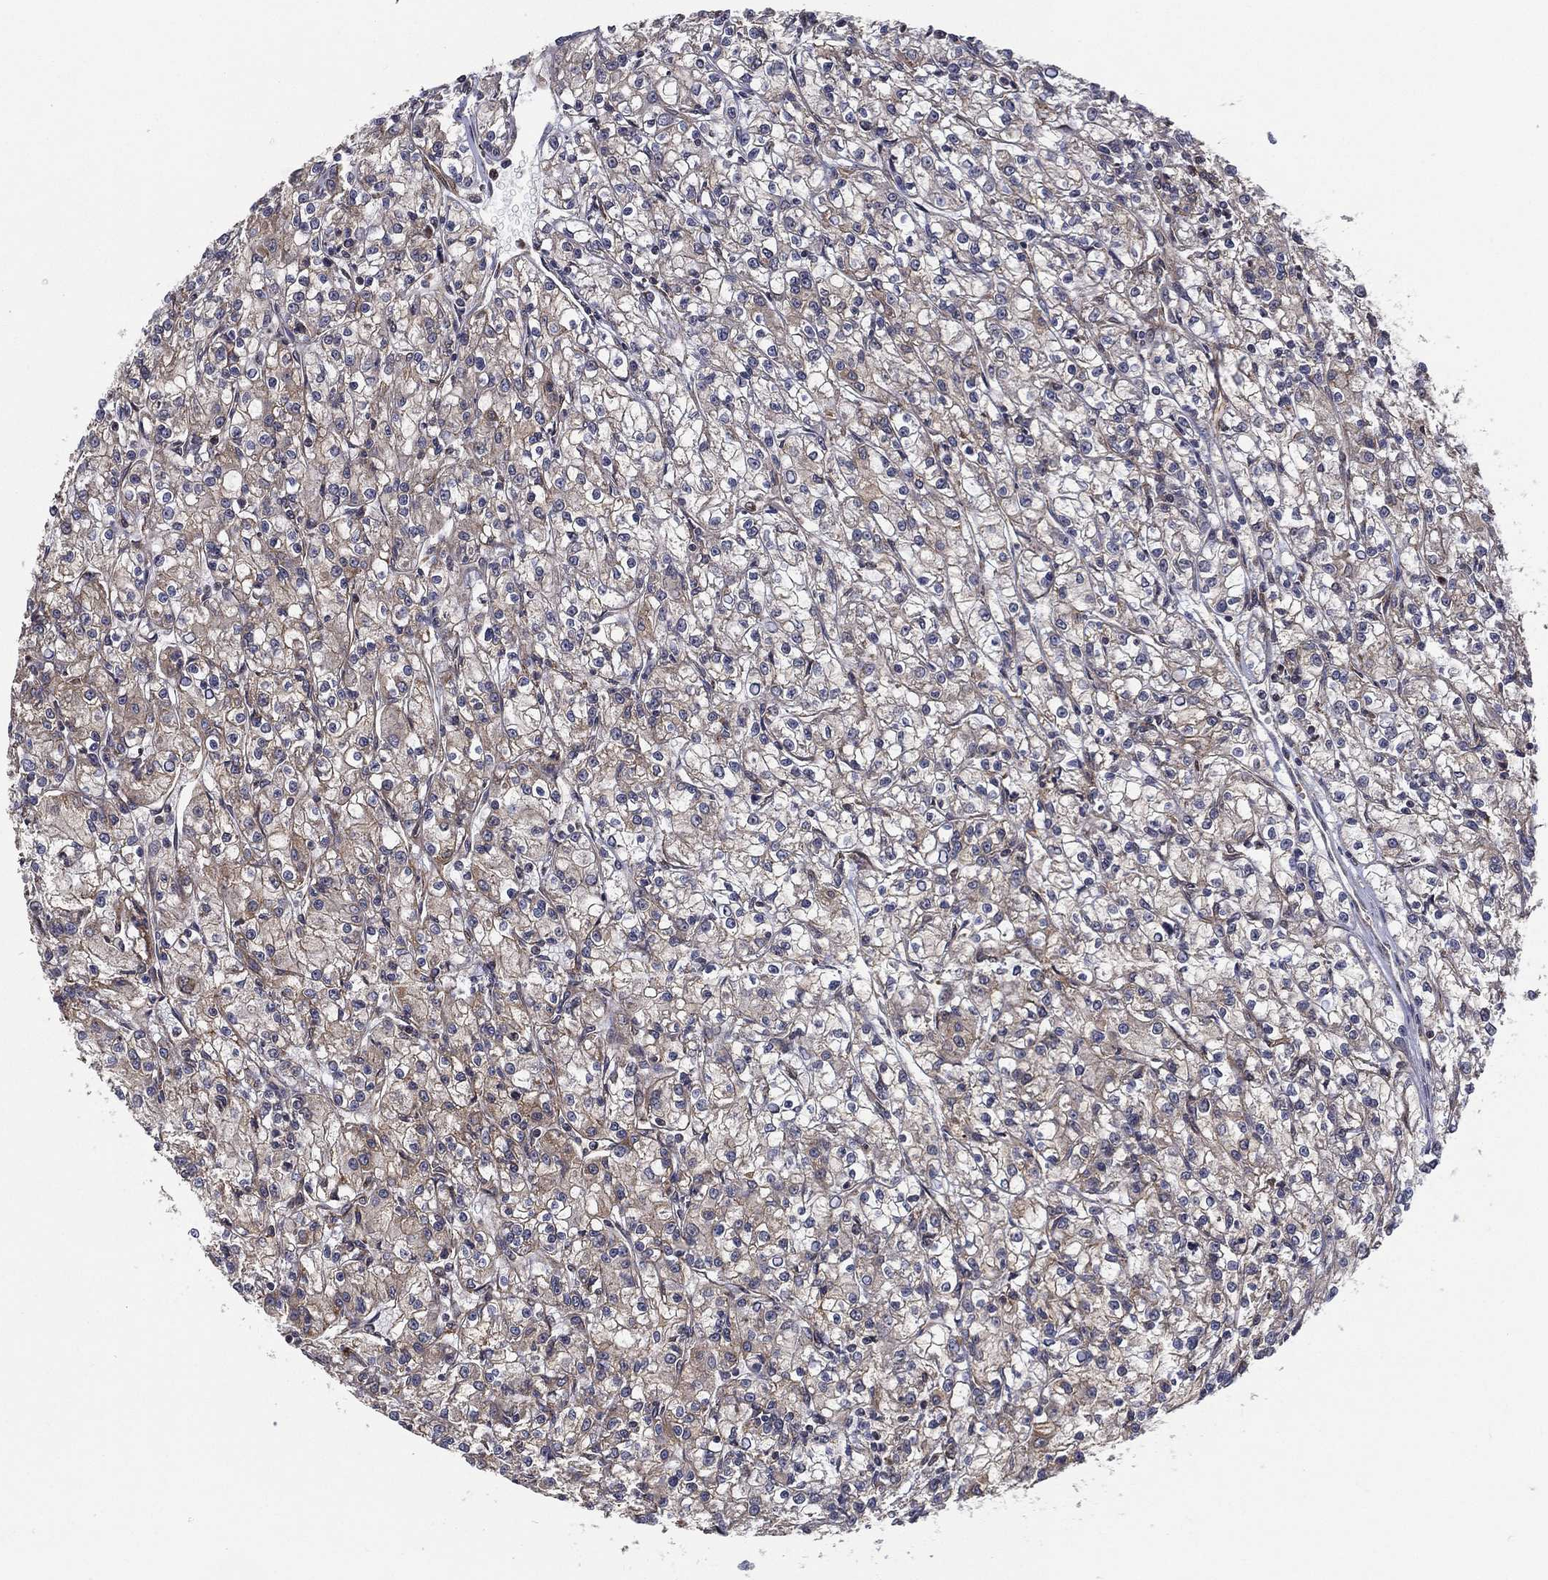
{"staining": {"intensity": "weak", "quantity": "<25%", "location": "cytoplasmic/membranous"}, "tissue": "renal cancer", "cell_type": "Tumor cells", "image_type": "cancer", "snomed": [{"axis": "morphology", "description": "Adenocarcinoma, NOS"}, {"axis": "topography", "description": "Kidney"}], "caption": "The image displays no staining of tumor cells in adenocarcinoma (renal). (DAB (3,3'-diaminobenzidine) immunohistochemistry (IHC) with hematoxylin counter stain).", "gene": "UACA", "patient": {"sex": "female", "age": 59}}